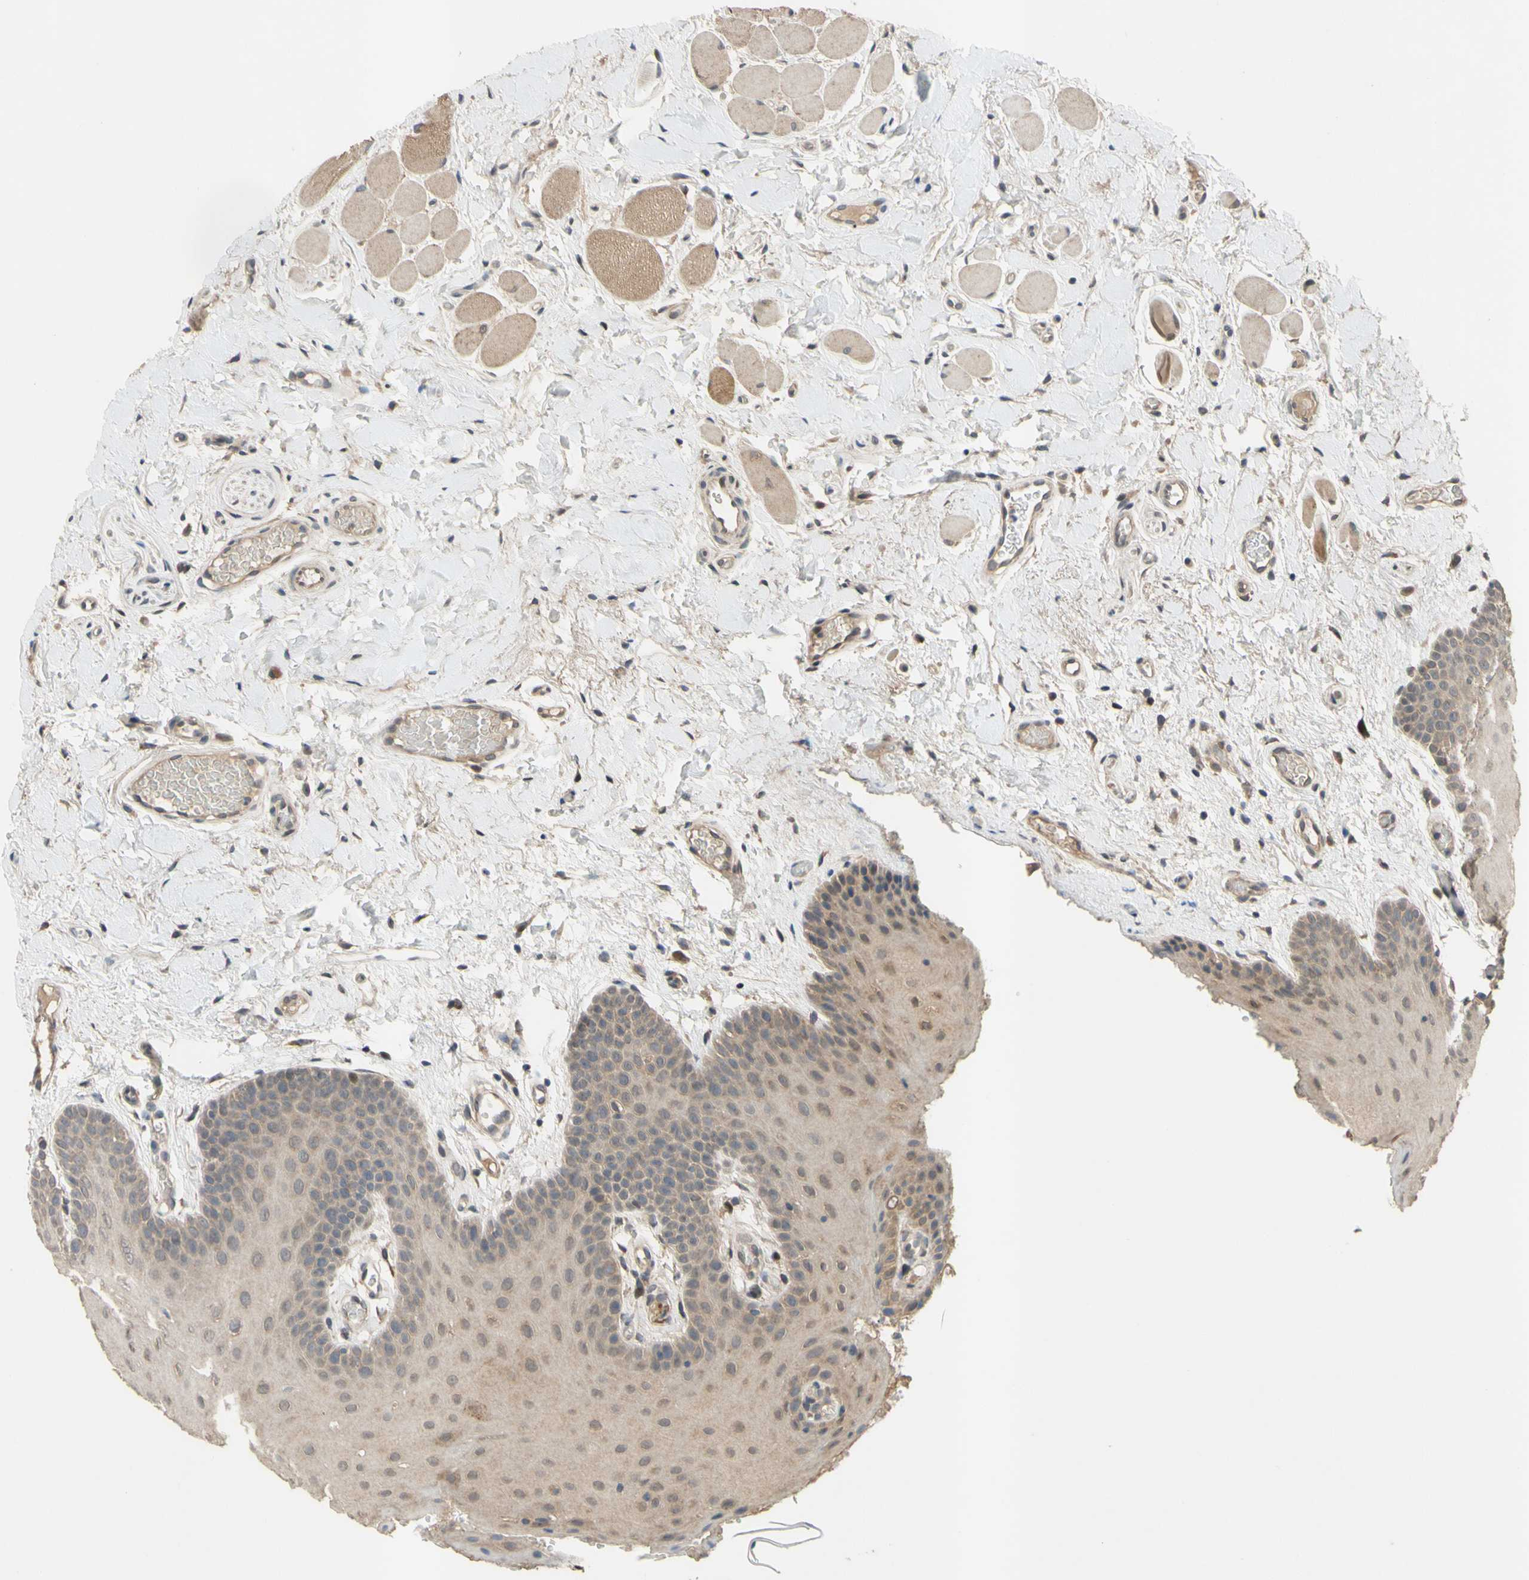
{"staining": {"intensity": "weak", "quantity": ">75%", "location": "cytoplasmic/membranous"}, "tissue": "oral mucosa", "cell_type": "Squamous epithelial cells", "image_type": "normal", "snomed": [{"axis": "morphology", "description": "Normal tissue, NOS"}, {"axis": "topography", "description": "Oral tissue"}], "caption": "IHC image of benign oral mucosa stained for a protein (brown), which reveals low levels of weak cytoplasmic/membranous staining in approximately >75% of squamous epithelial cells.", "gene": "CD164", "patient": {"sex": "male", "age": 54}}